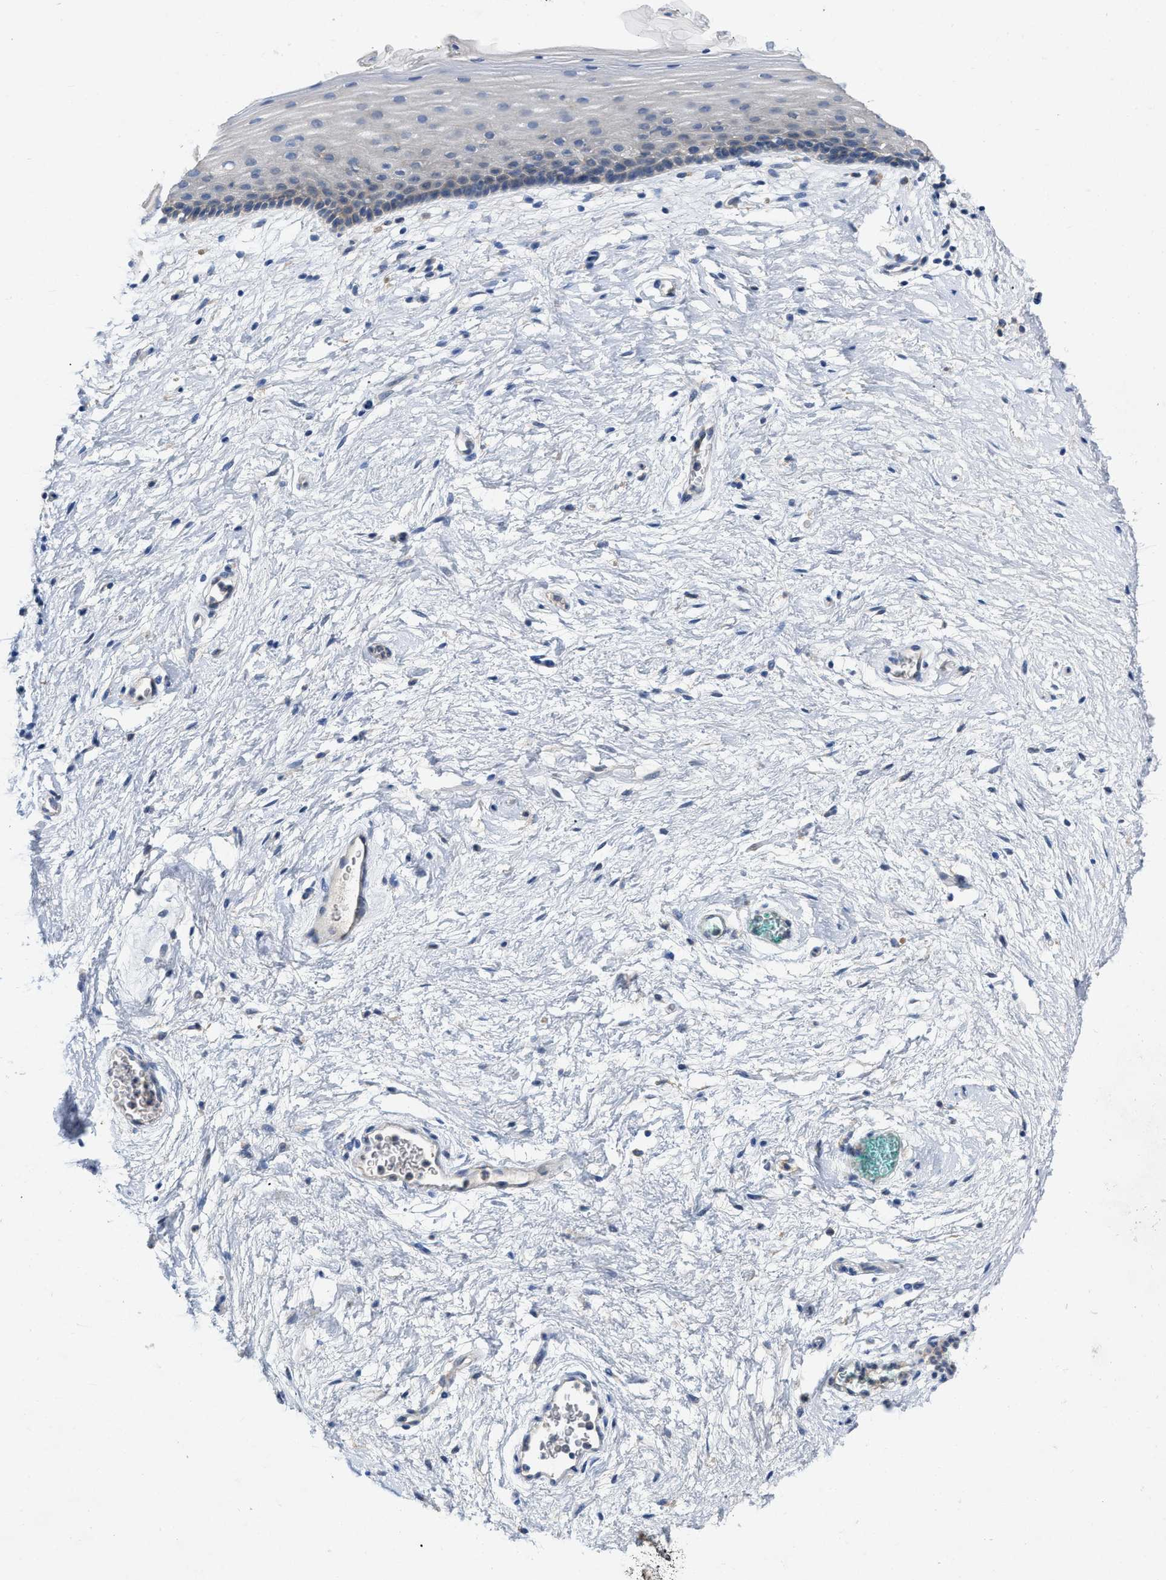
{"staining": {"intensity": "negative", "quantity": "none", "location": "none"}, "tissue": "vagina", "cell_type": "Squamous epithelial cells", "image_type": "normal", "snomed": [{"axis": "morphology", "description": "Normal tissue, NOS"}, {"axis": "topography", "description": "Vagina"}], "caption": "Photomicrograph shows no protein positivity in squamous epithelial cells of unremarkable vagina.", "gene": "TMEM131", "patient": {"sex": "female", "age": 44}}